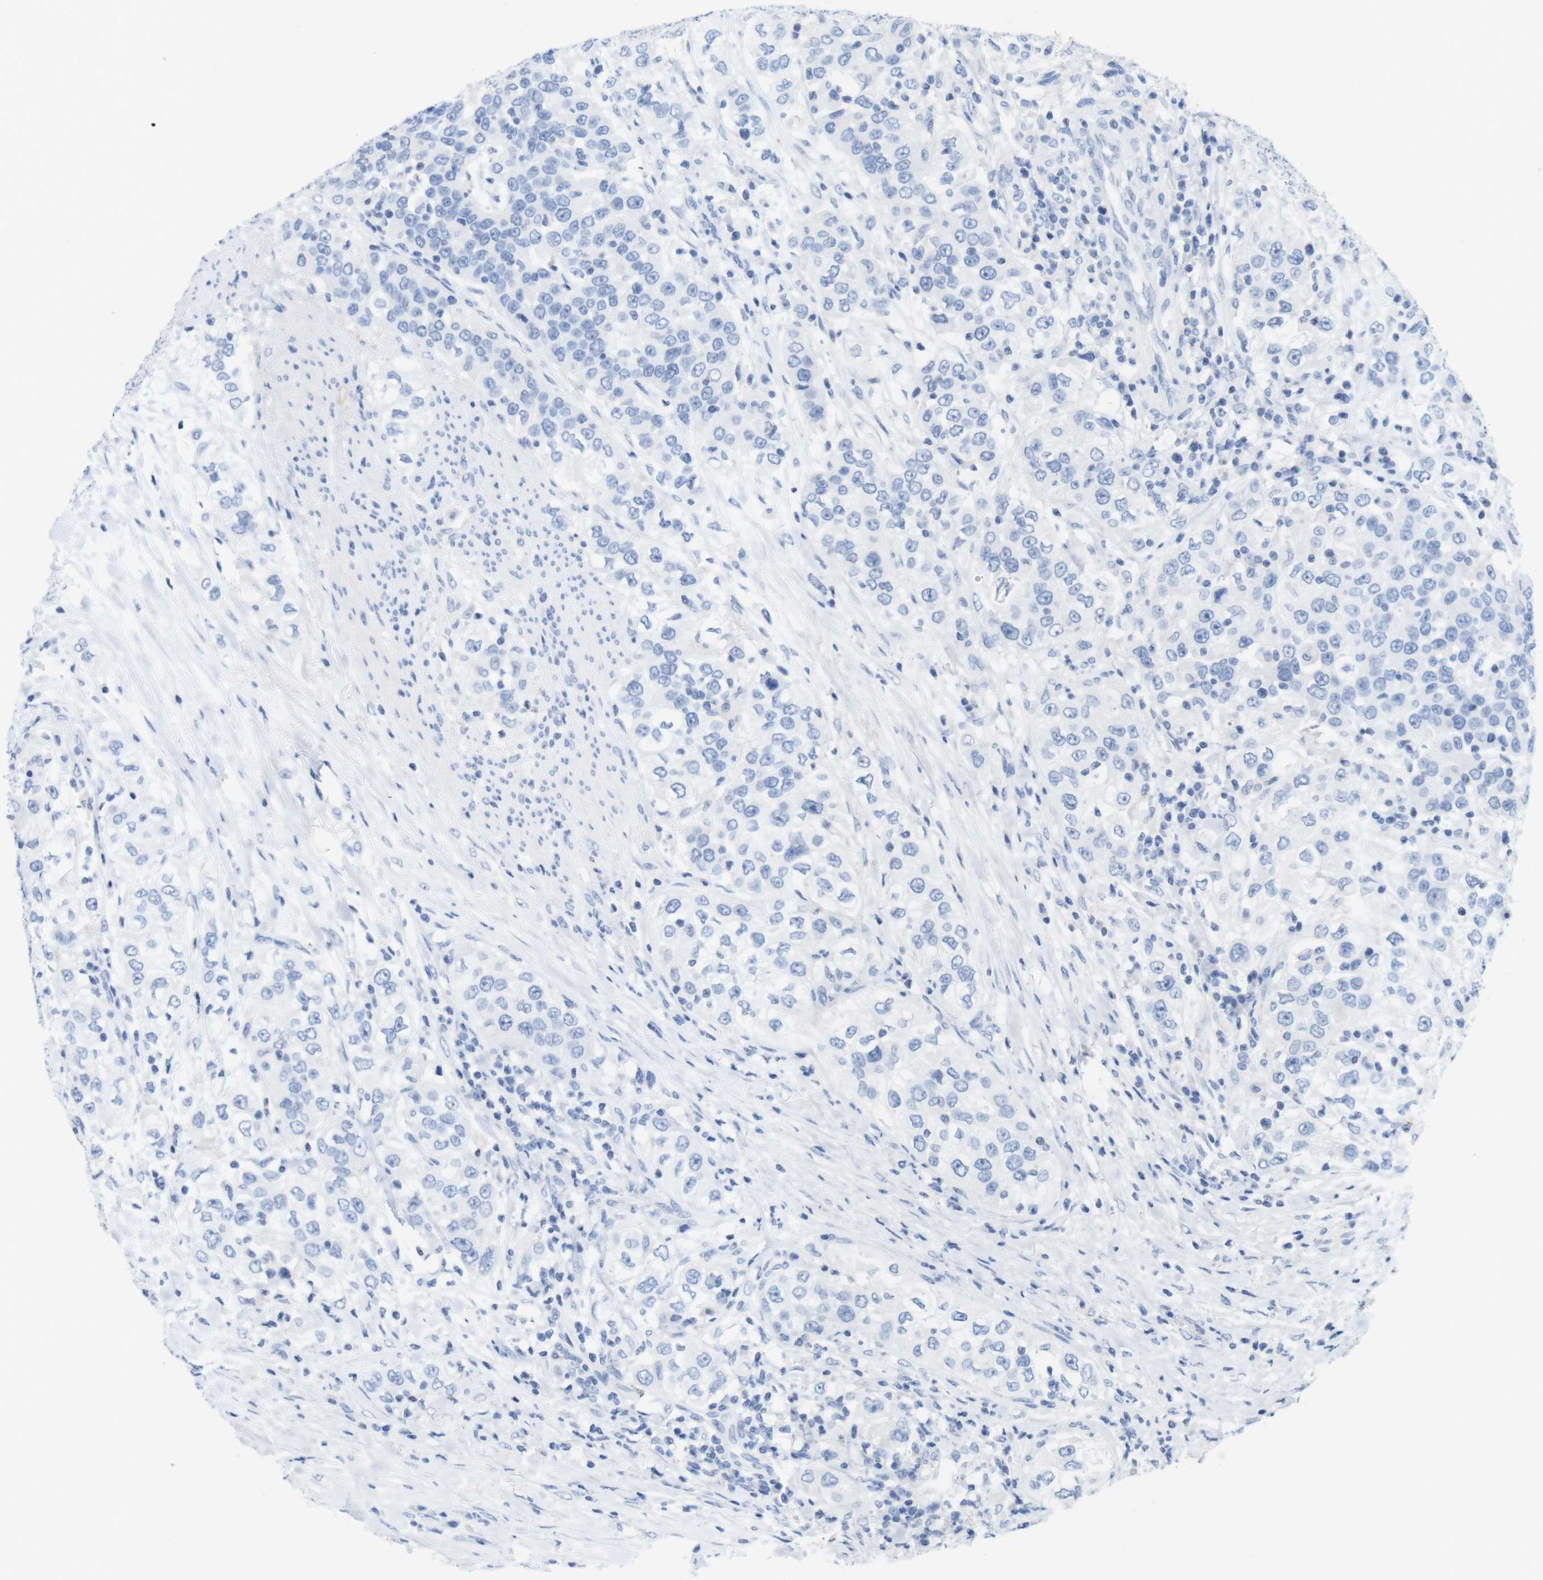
{"staining": {"intensity": "negative", "quantity": "none", "location": "none"}, "tissue": "urothelial cancer", "cell_type": "Tumor cells", "image_type": "cancer", "snomed": [{"axis": "morphology", "description": "Urothelial carcinoma, High grade"}, {"axis": "topography", "description": "Urinary bladder"}], "caption": "Tumor cells show no significant positivity in urothelial carcinoma (high-grade).", "gene": "LAG3", "patient": {"sex": "female", "age": 80}}